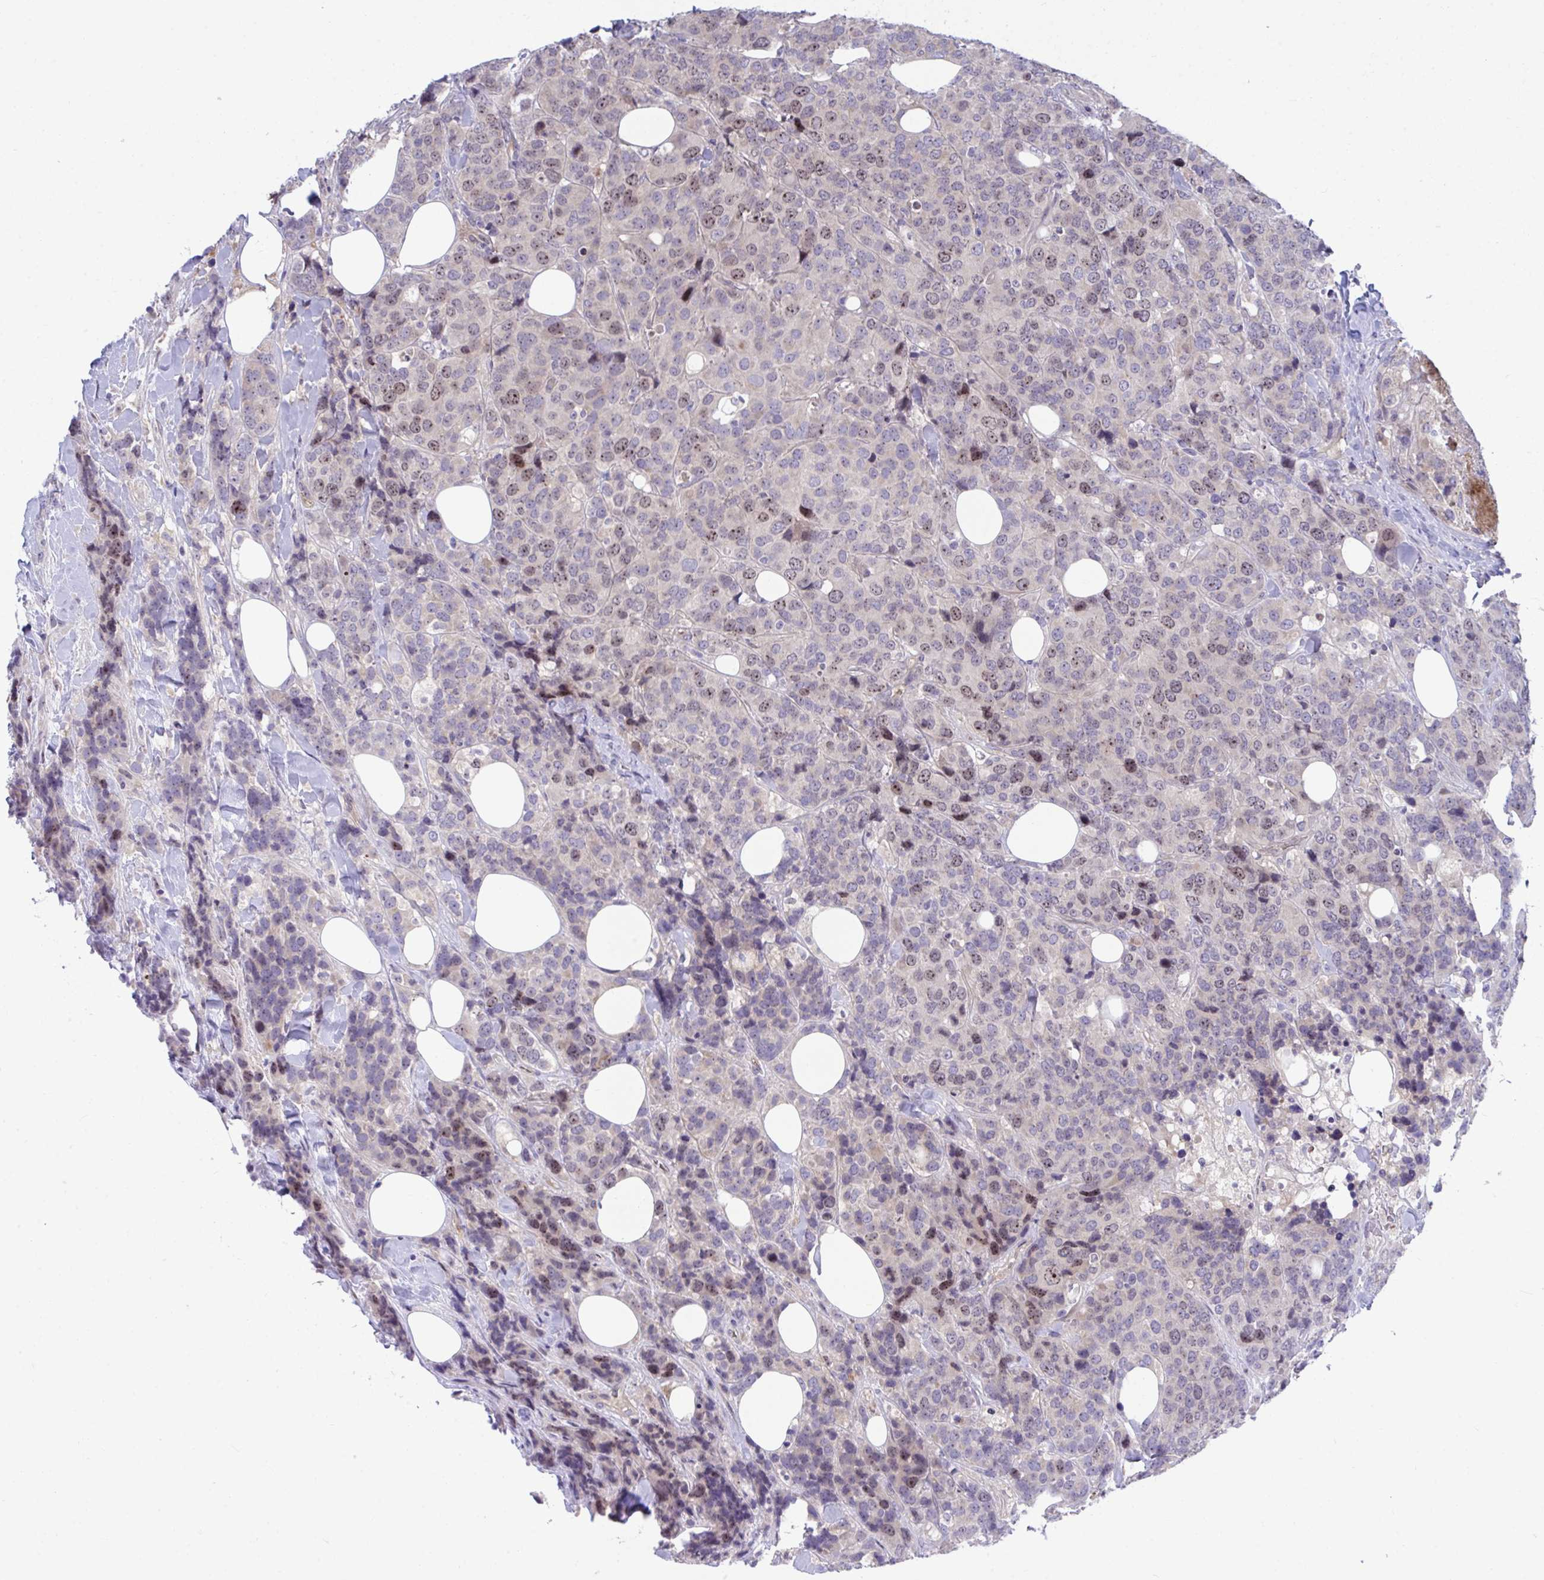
{"staining": {"intensity": "weak", "quantity": "25%-75%", "location": "nuclear"}, "tissue": "breast cancer", "cell_type": "Tumor cells", "image_type": "cancer", "snomed": [{"axis": "morphology", "description": "Lobular carcinoma"}, {"axis": "topography", "description": "Breast"}], "caption": "High-power microscopy captured an IHC image of lobular carcinoma (breast), revealing weak nuclear expression in approximately 25%-75% of tumor cells.", "gene": "CENPQ", "patient": {"sex": "female", "age": 59}}